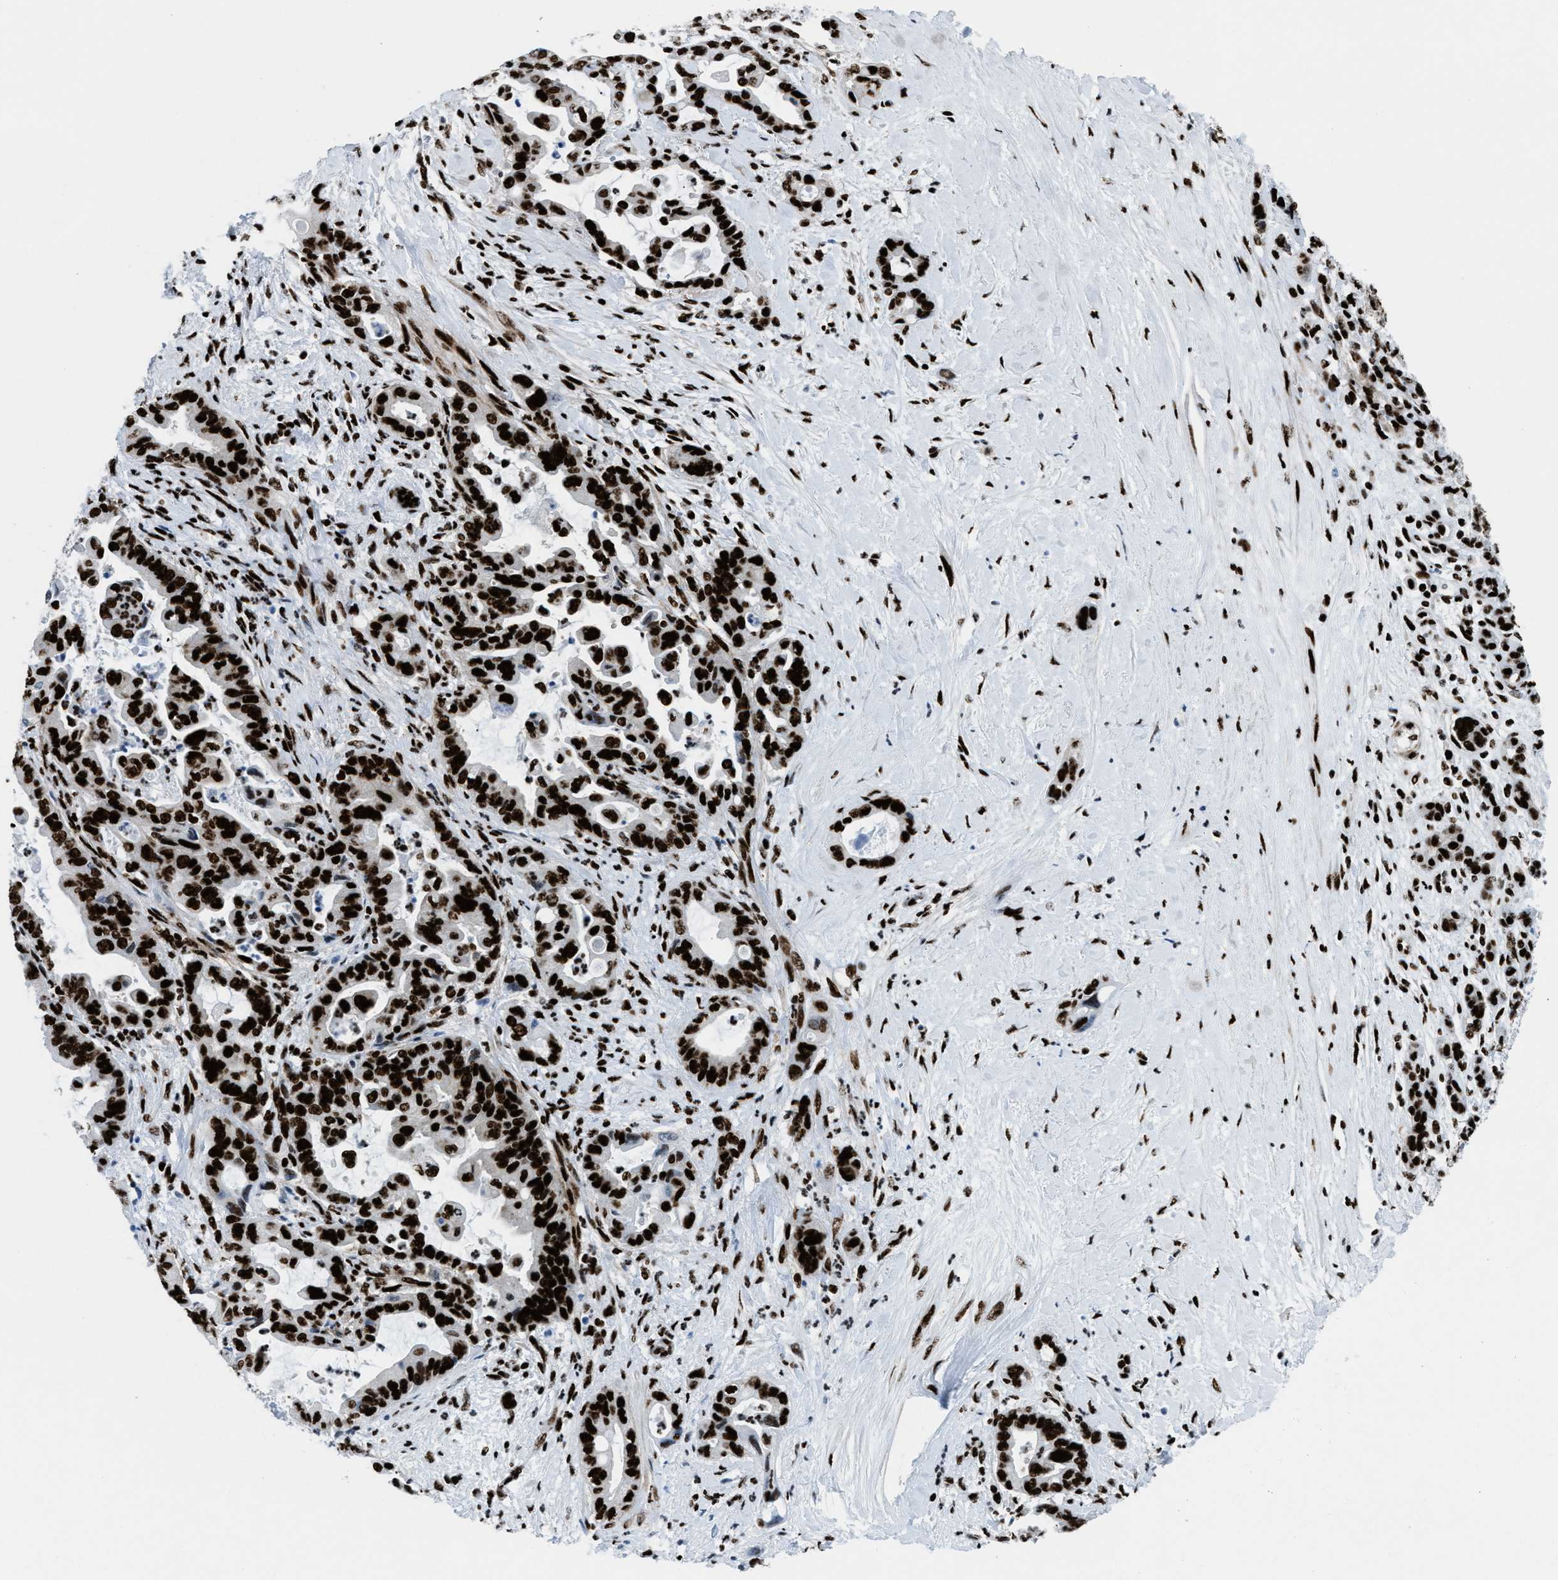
{"staining": {"intensity": "strong", "quantity": ">75%", "location": "nuclear"}, "tissue": "pancreatic cancer", "cell_type": "Tumor cells", "image_type": "cancer", "snomed": [{"axis": "morphology", "description": "Adenocarcinoma, NOS"}, {"axis": "topography", "description": "Pancreas"}], "caption": "IHC photomicrograph of human pancreatic cancer stained for a protein (brown), which reveals high levels of strong nuclear expression in about >75% of tumor cells.", "gene": "NONO", "patient": {"sex": "male", "age": 70}}